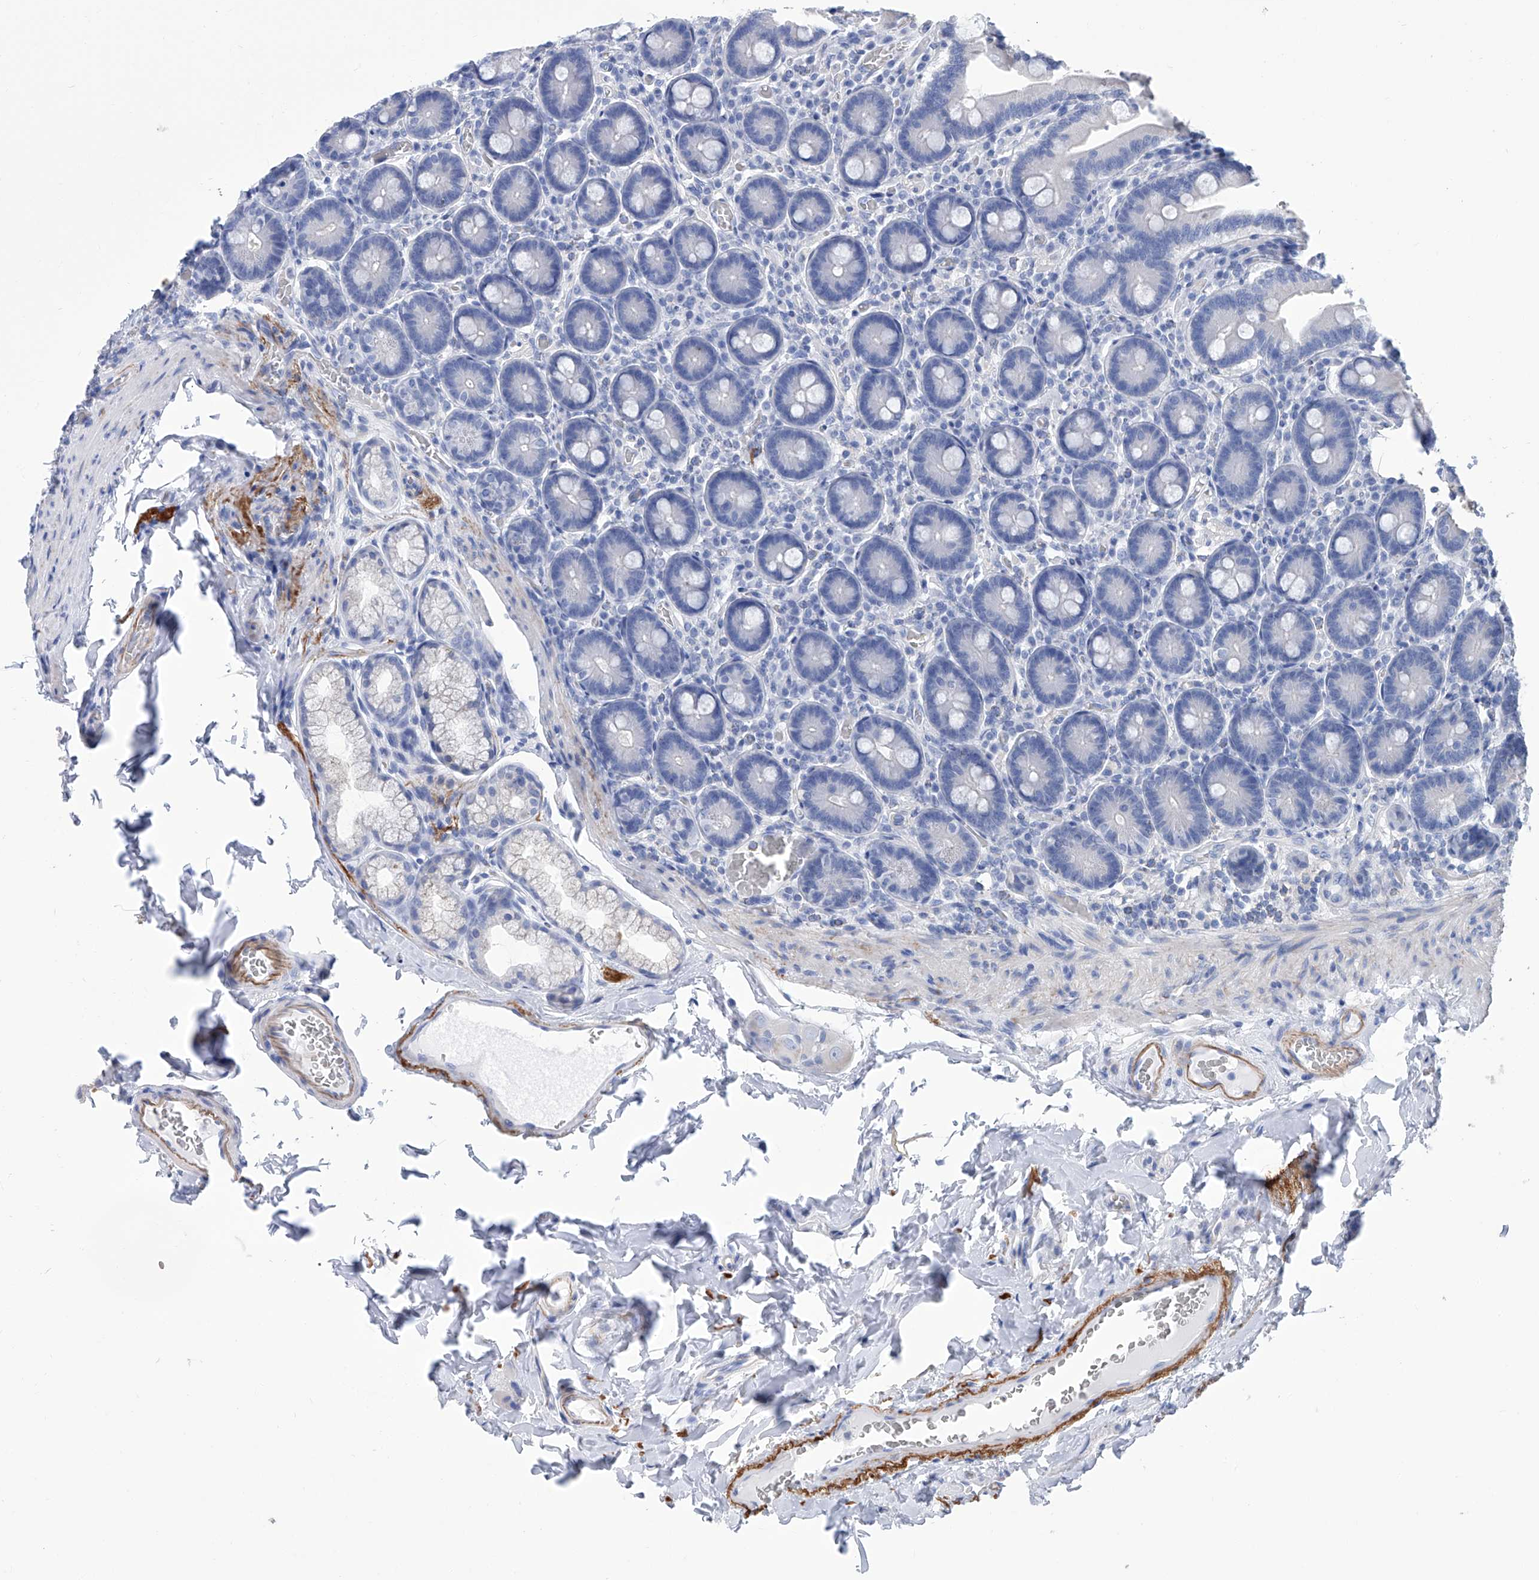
{"staining": {"intensity": "negative", "quantity": "none", "location": "none"}, "tissue": "duodenum", "cell_type": "Glandular cells", "image_type": "normal", "snomed": [{"axis": "morphology", "description": "Normal tissue, NOS"}, {"axis": "topography", "description": "Duodenum"}], "caption": "An image of duodenum stained for a protein shows no brown staining in glandular cells.", "gene": "SMS", "patient": {"sex": "female", "age": 62}}